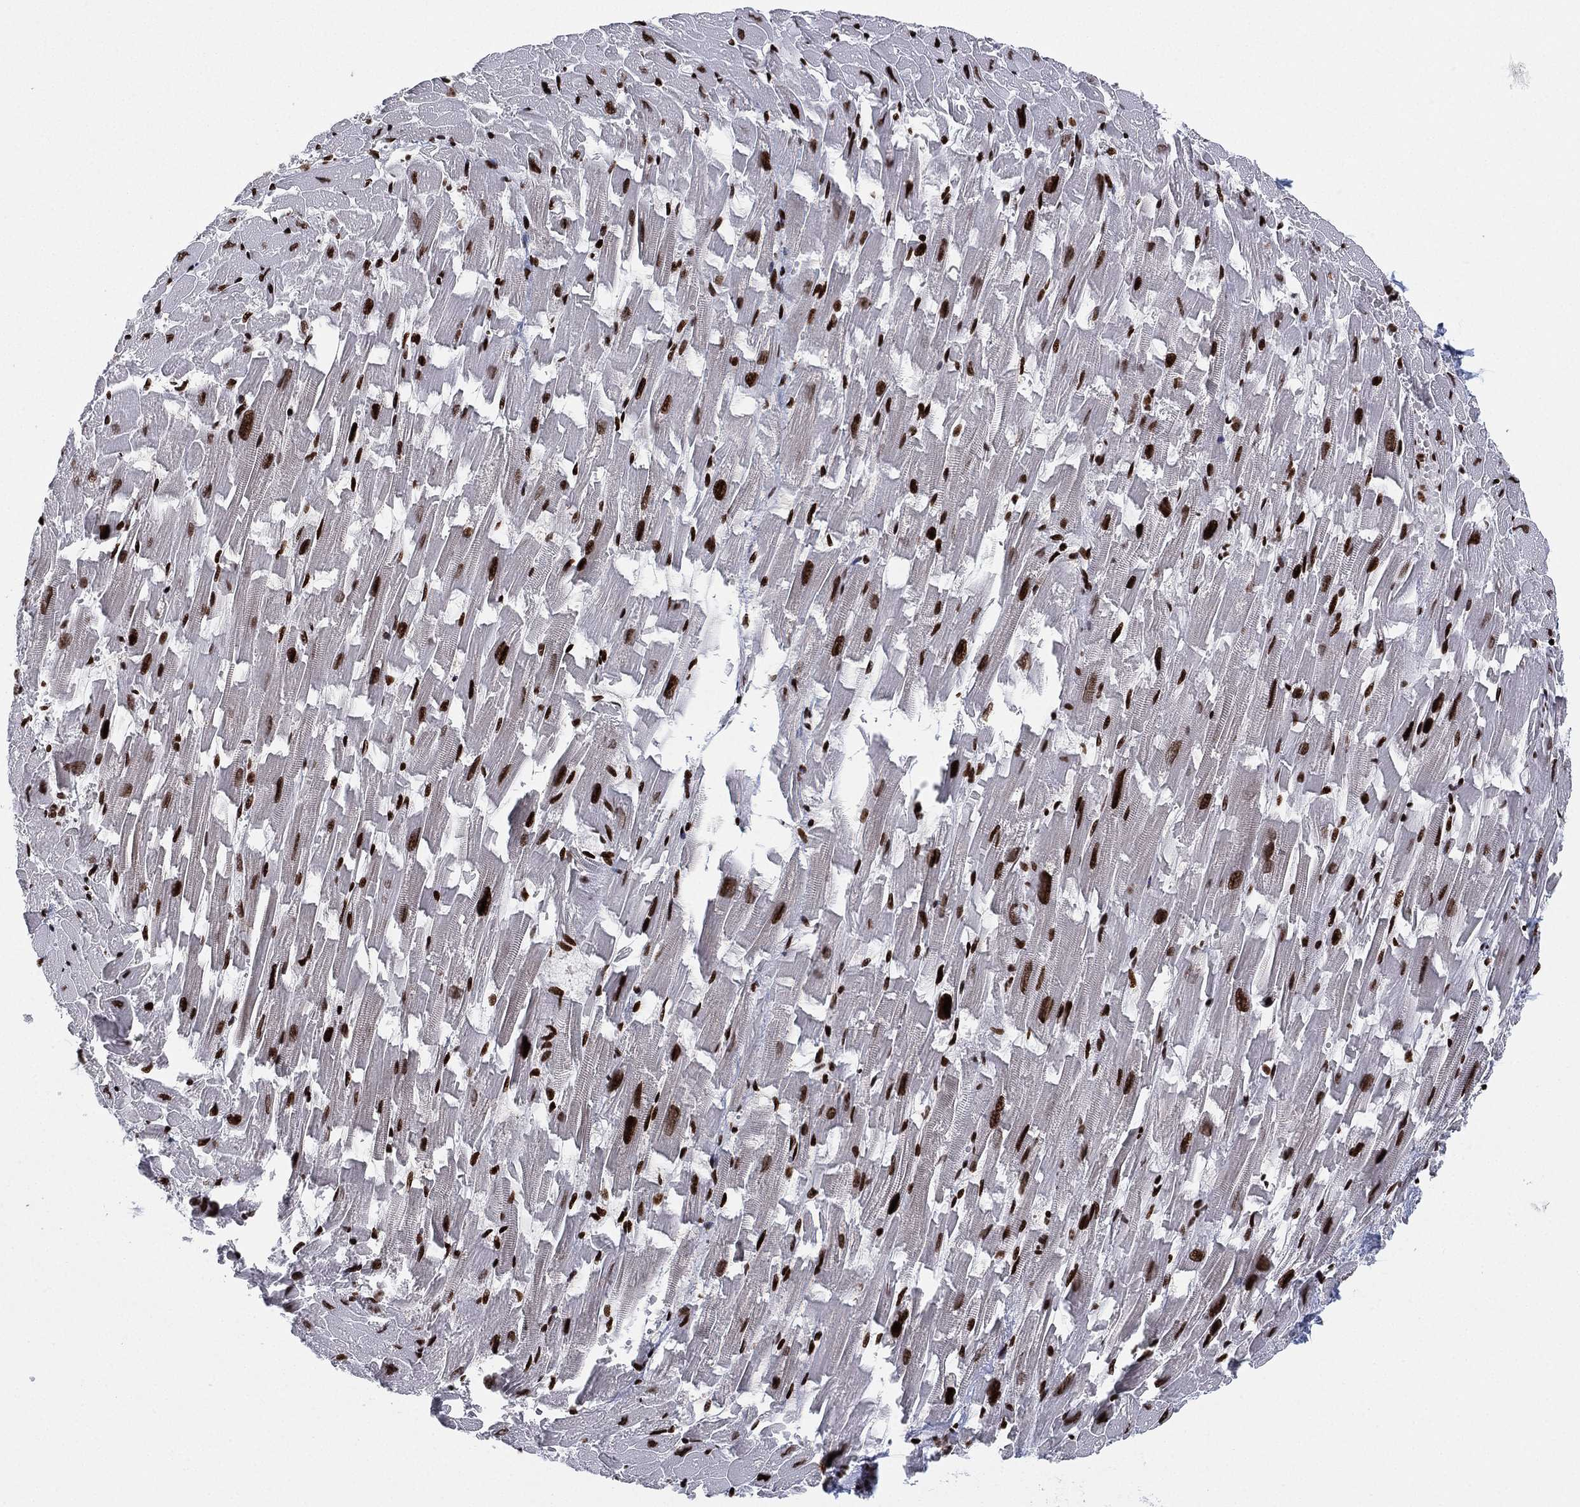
{"staining": {"intensity": "strong", "quantity": "25%-75%", "location": "nuclear"}, "tissue": "heart muscle", "cell_type": "Cardiomyocytes", "image_type": "normal", "snomed": [{"axis": "morphology", "description": "Normal tissue, NOS"}, {"axis": "topography", "description": "Heart"}], "caption": "Heart muscle stained with a brown dye exhibits strong nuclear positive positivity in approximately 25%-75% of cardiomyocytes.", "gene": "MFSD14A", "patient": {"sex": "female", "age": 64}}